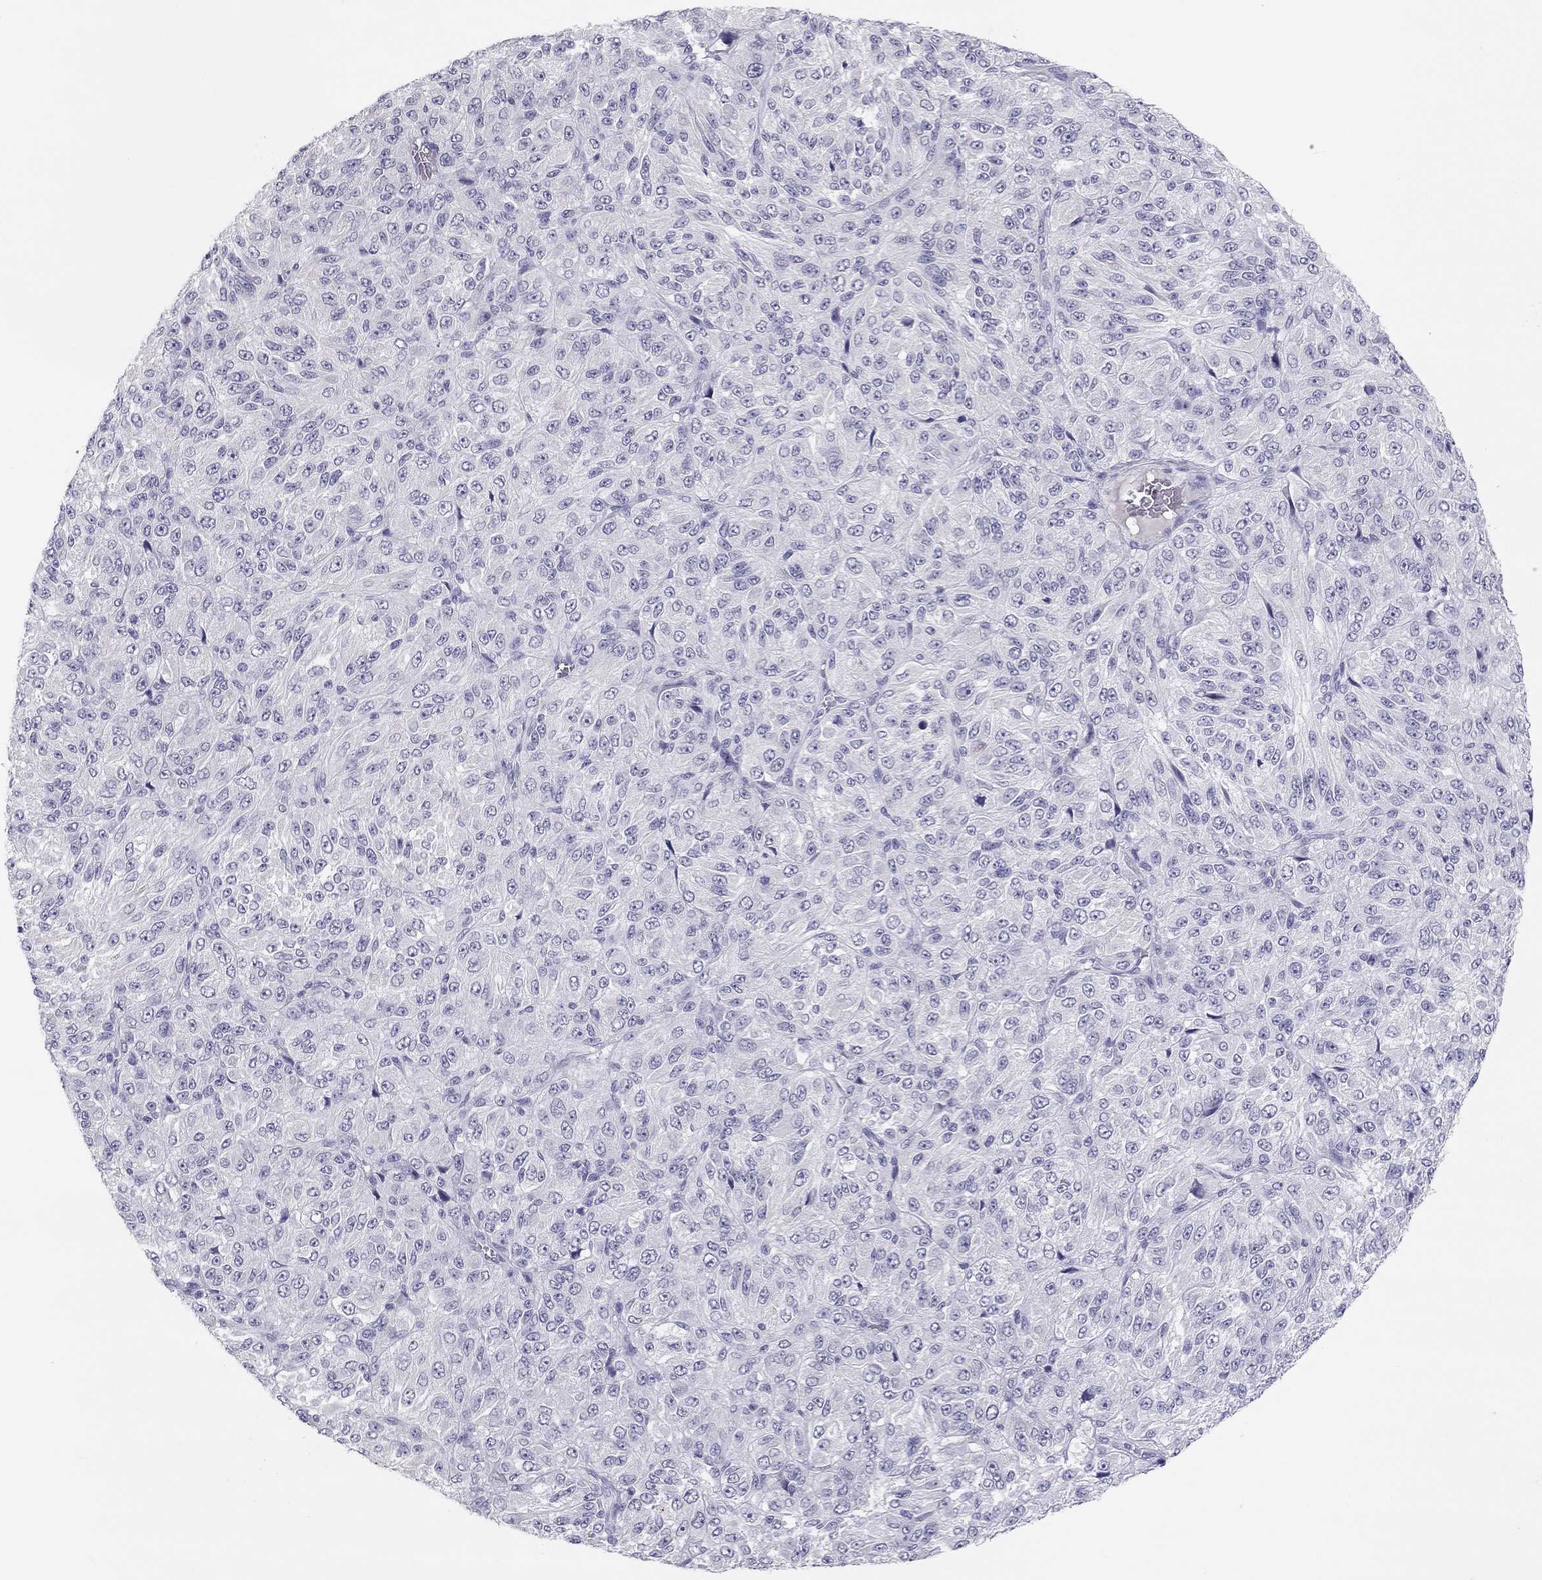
{"staining": {"intensity": "negative", "quantity": "none", "location": "none"}, "tissue": "melanoma", "cell_type": "Tumor cells", "image_type": "cancer", "snomed": [{"axis": "morphology", "description": "Malignant melanoma, Metastatic site"}, {"axis": "topography", "description": "Brain"}], "caption": "Micrograph shows no protein positivity in tumor cells of malignant melanoma (metastatic site) tissue.", "gene": "ADORA2A", "patient": {"sex": "female", "age": 56}}